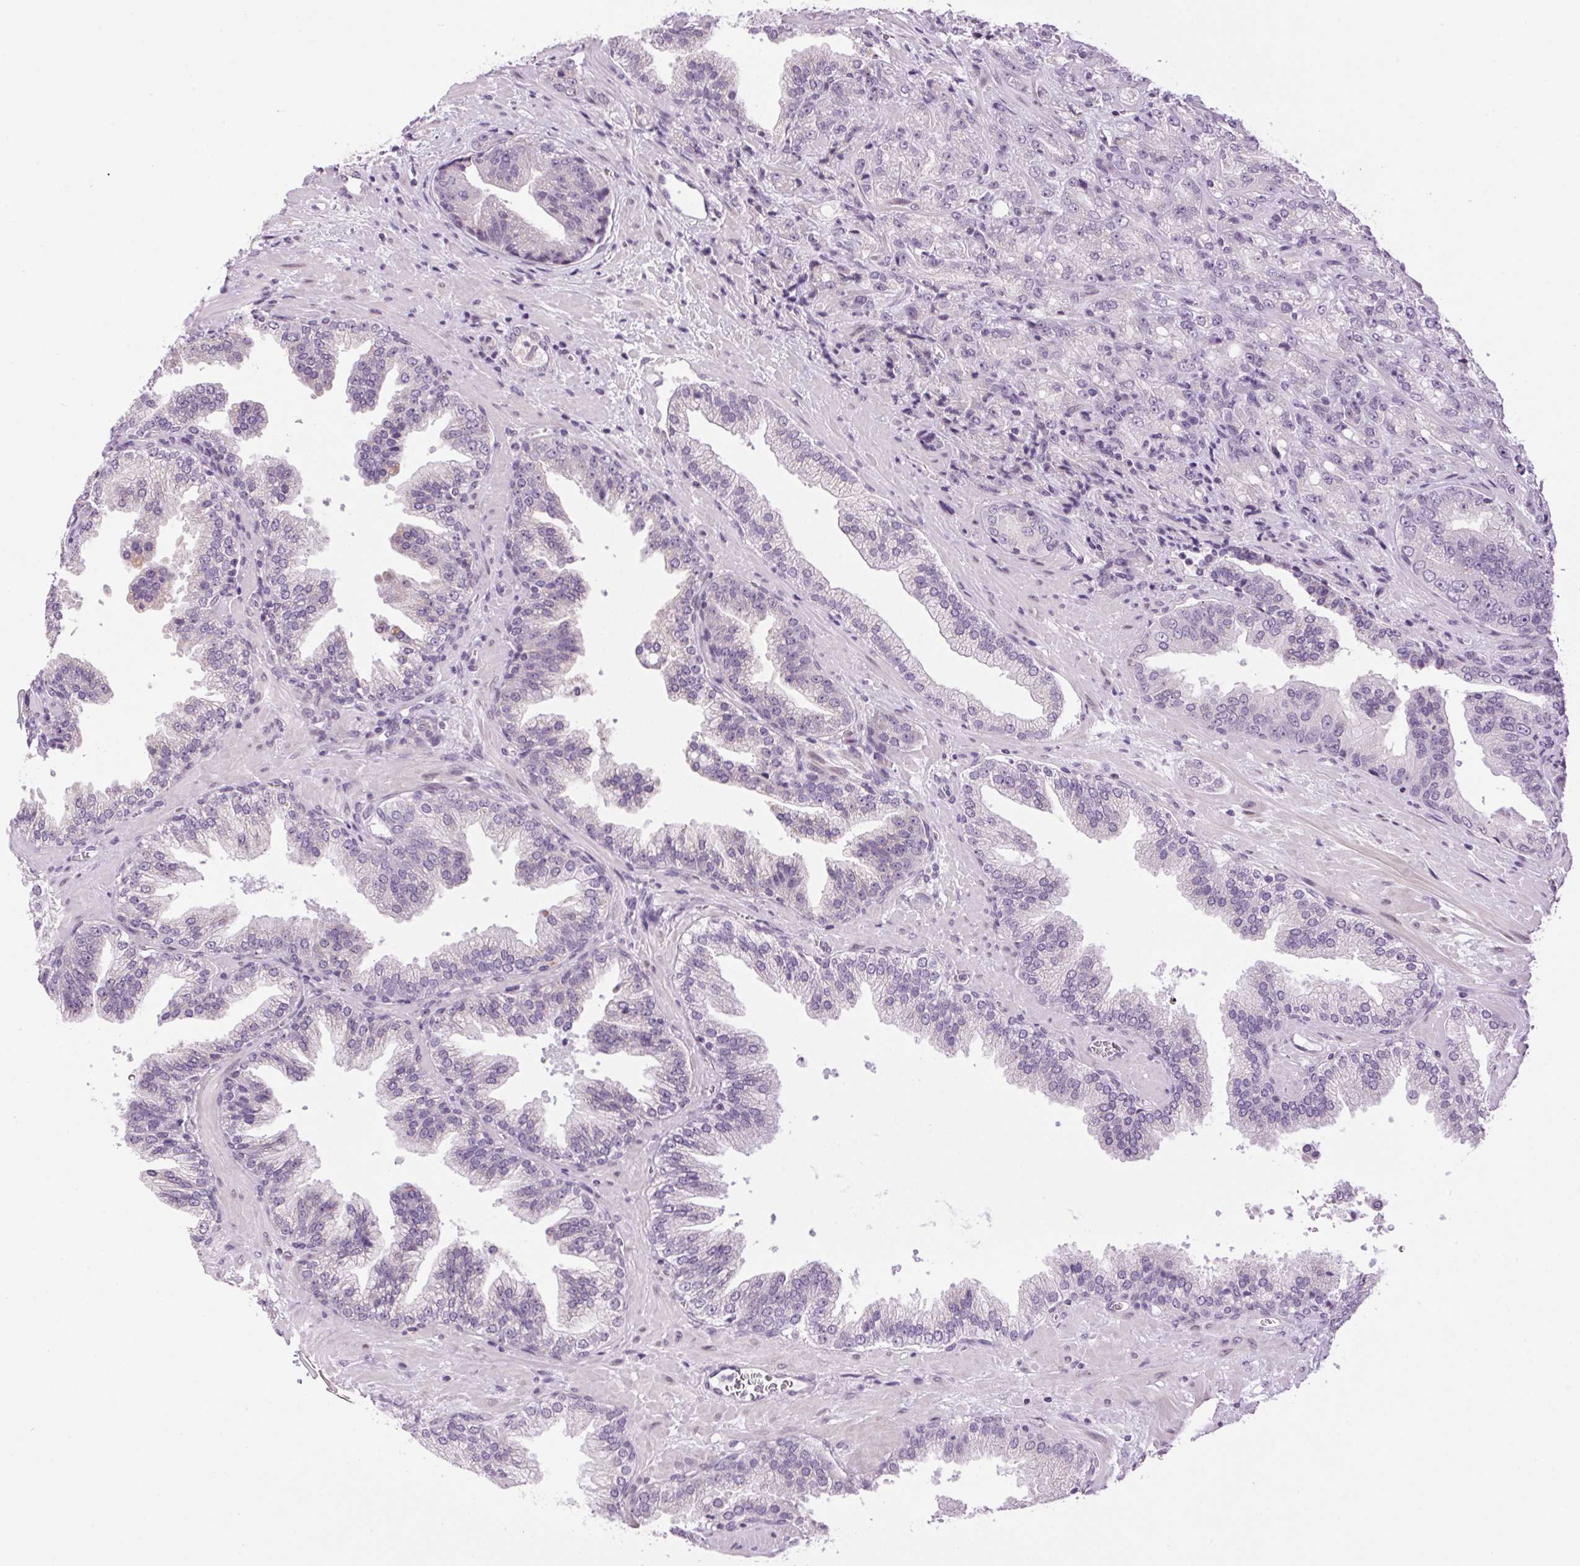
{"staining": {"intensity": "negative", "quantity": "none", "location": "none"}, "tissue": "prostate cancer", "cell_type": "Tumor cells", "image_type": "cancer", "snomed": [{"axis": "morphology", "description": "Adenocarcinoma, NOS"}, {"axis": "topography", "description": "Prostate"}], "caption": "This is an immunohistochemistry (IHC) micrograph of human adenocarcinoma (prostate). There is no staining in tumor cells.", "gene": "SMIM13", "patient": {"sex": "male", "age": 63}}